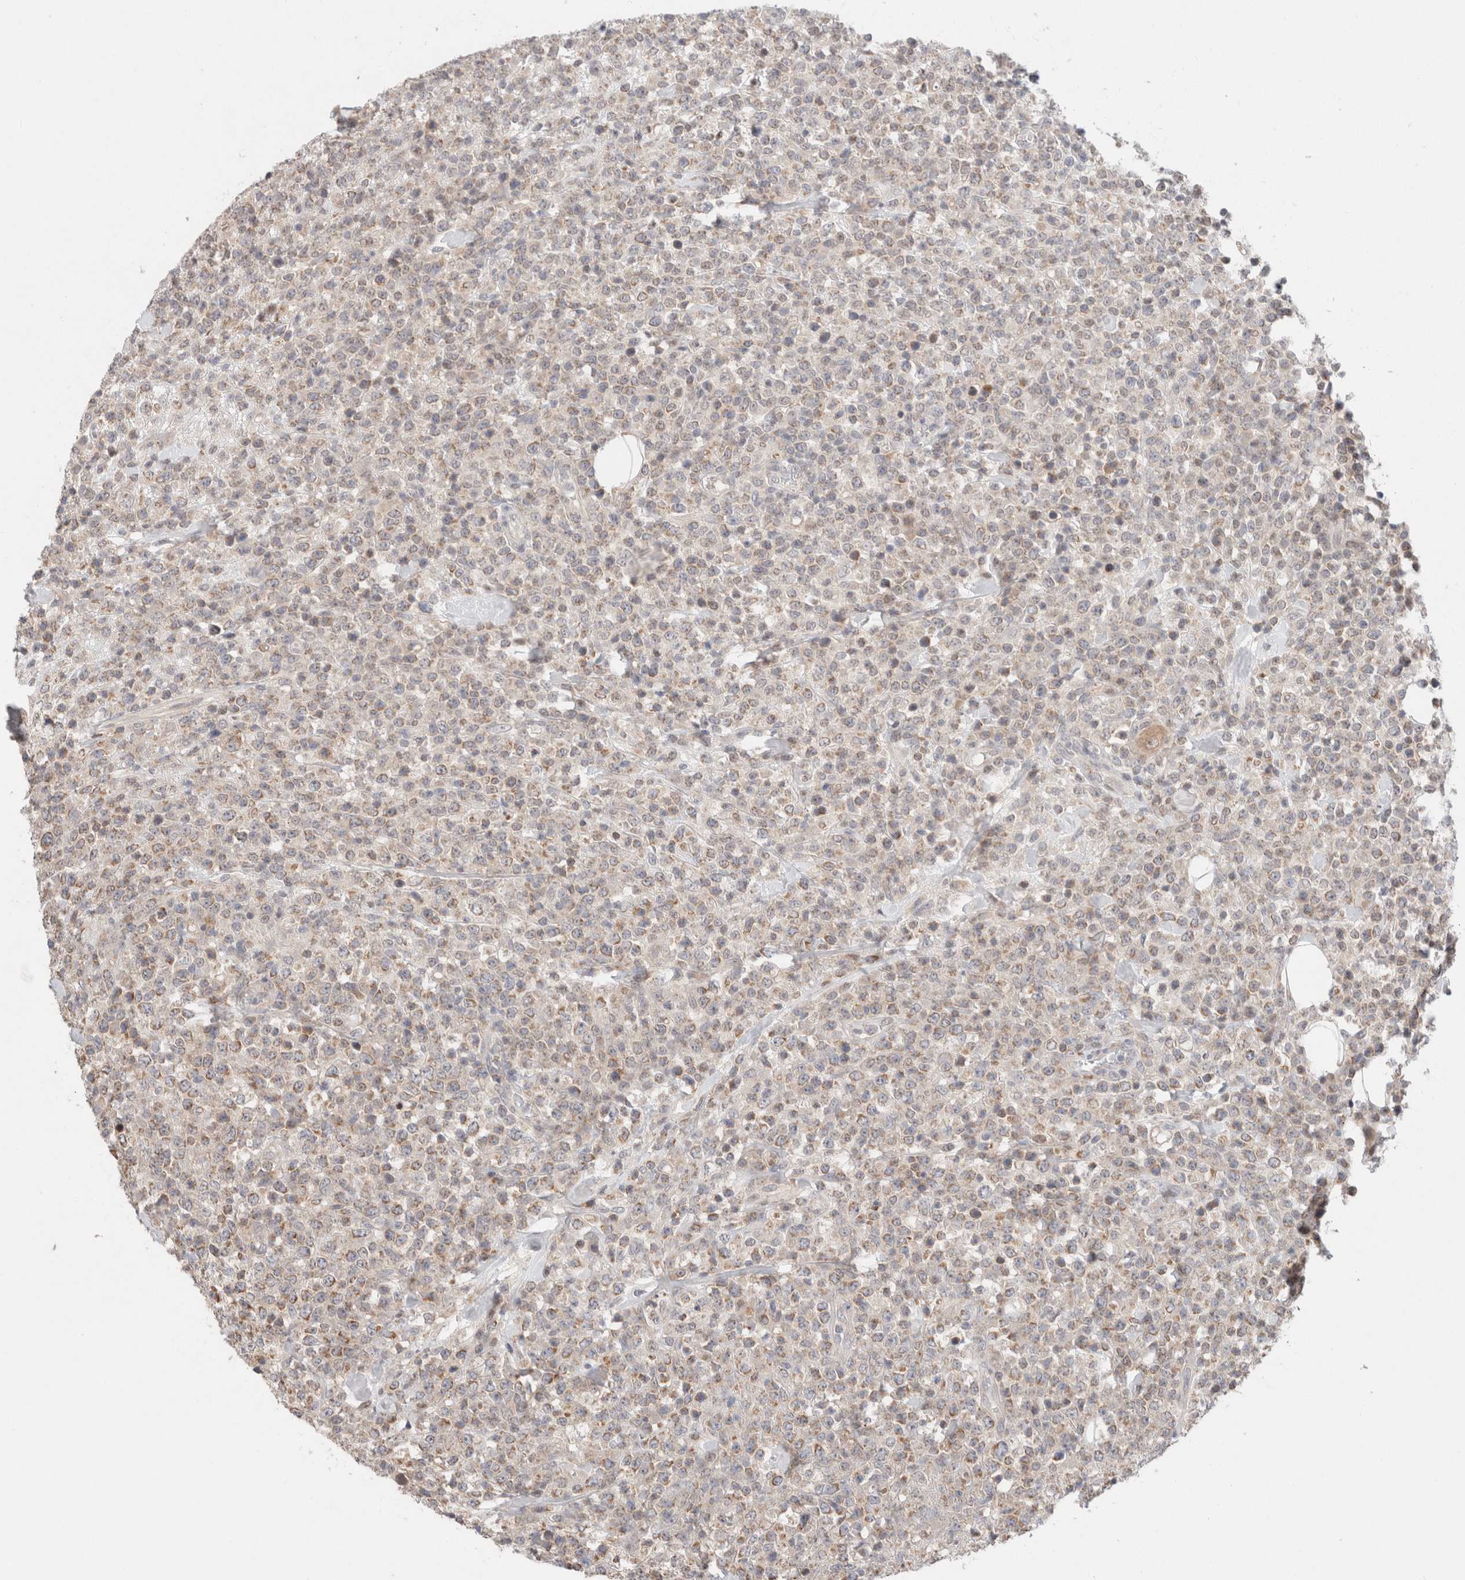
{"staining": {"intensity": "weak", "quantity": "25%-75%", "location": "cytoplasmic/membranous"}, "tissue": "lymphoma", "cell_type": "Tumor cells", "image_type": "cancer", "snomed": [{"axis": "morphology", "description": "Malignant lymphoma, non-Hodgkin's type, High grade"}, {"axis": "topography", "description": "Colon"}], "caption": "DAB immunohistochemical staining of human lymphoma exhibits weak cytoplasmic/membranous protein staining in about 25%-75% of tumor cells.", "gene": "ERI3", "patient": {"sex": "female", "age": 53}}